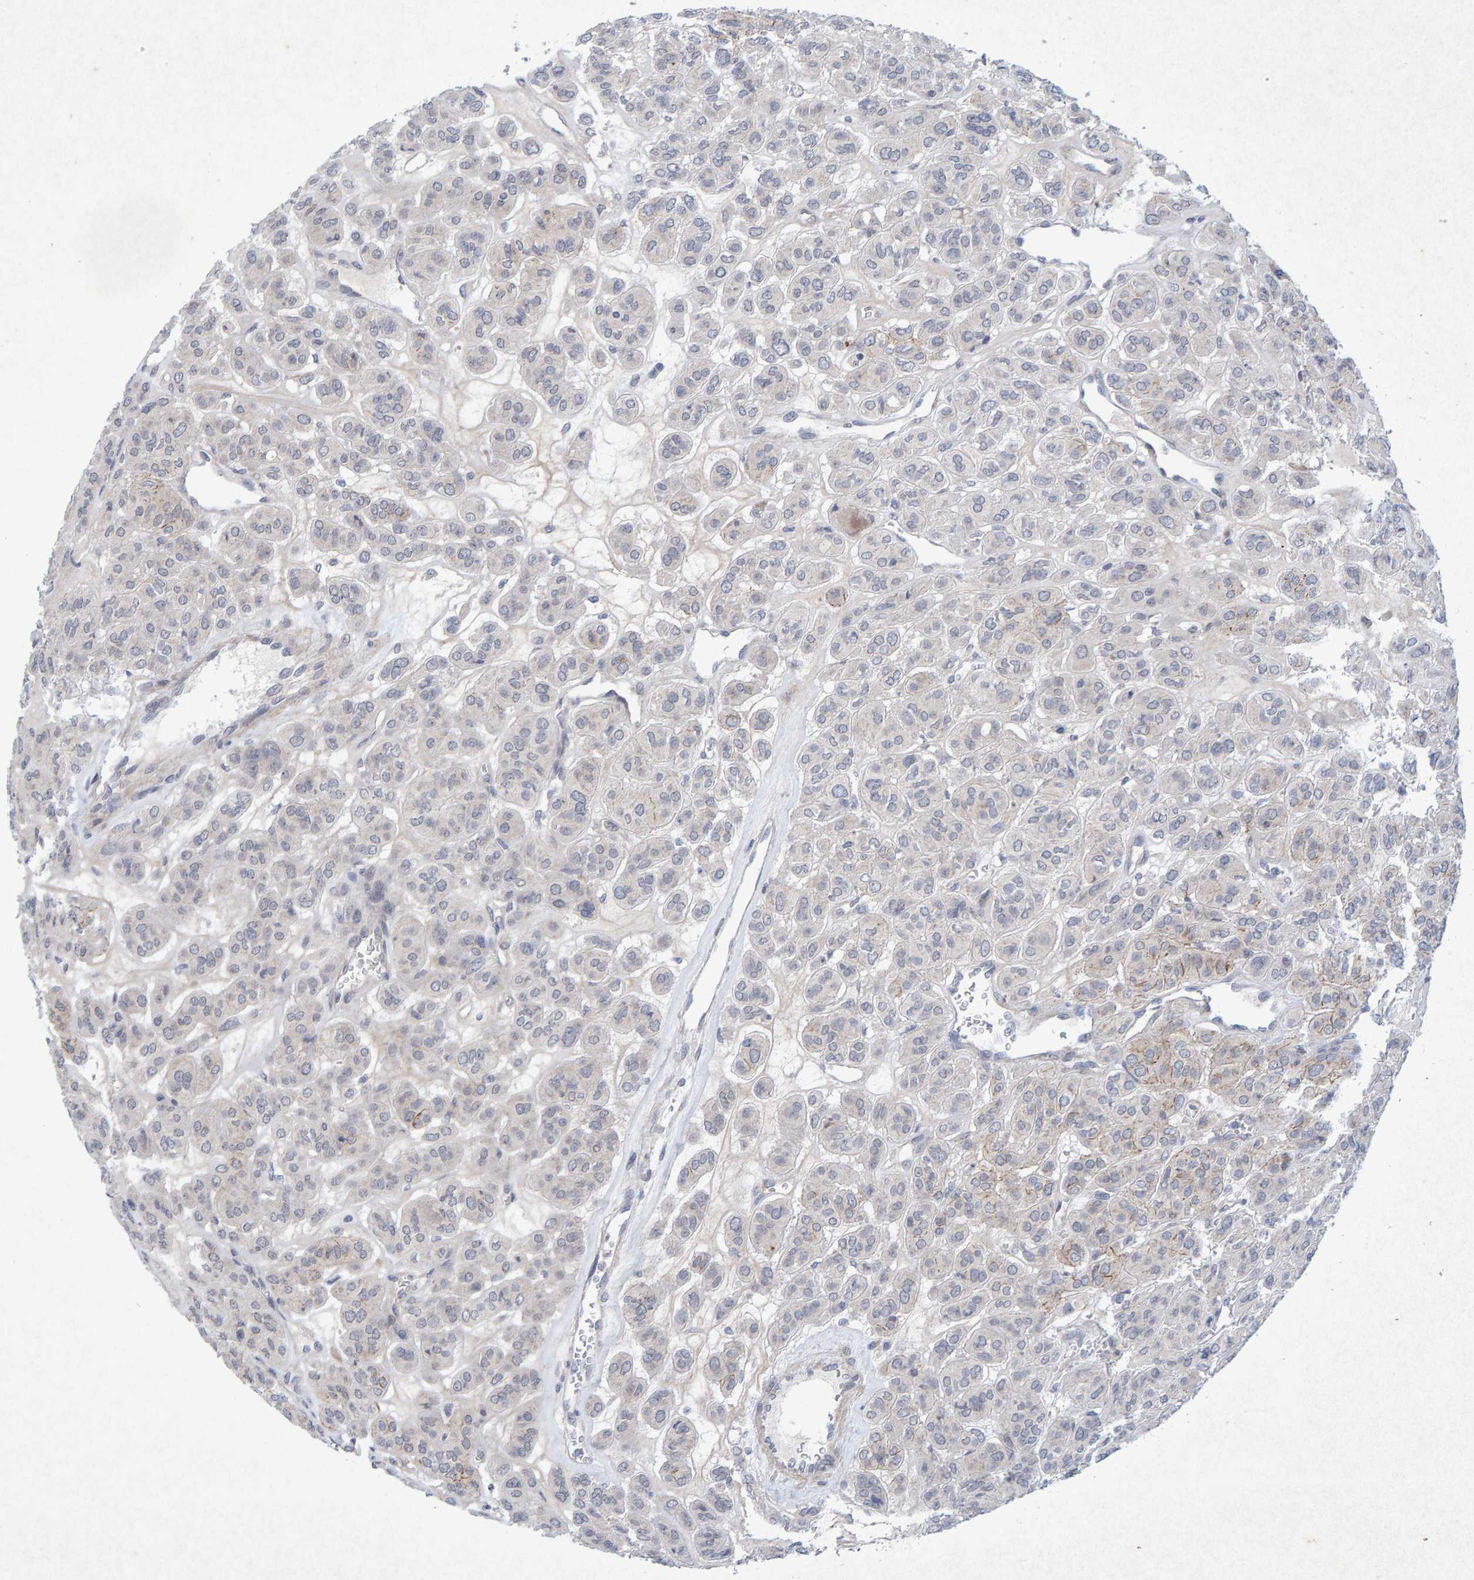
{"staining": {"intensity": "moderate", "quantity": "<25%", "location": "cytoplasmic/membranous"}, "tissue": "thyroid cancer", "cell_type": "Tumor cells", "image_type": "cancer", "snomed": [{"axis": "morphology", "description": "Follicular adenoma carcinoma, NOS"}, {"axis": "topography", "description": "Thyroid gland"}], "caption": "Immunohistochemical staining of human thyroid cancer displays low levels of moderate cytoplasmic/membranous protein positivity in approximately <25% of tumor cells. (DAB (3,3'-diaminobenzidine) IHC with brightfield microscopy, high magnification).", "gene": "CDH2", "patient": {"sex": "female", "age": 71}}